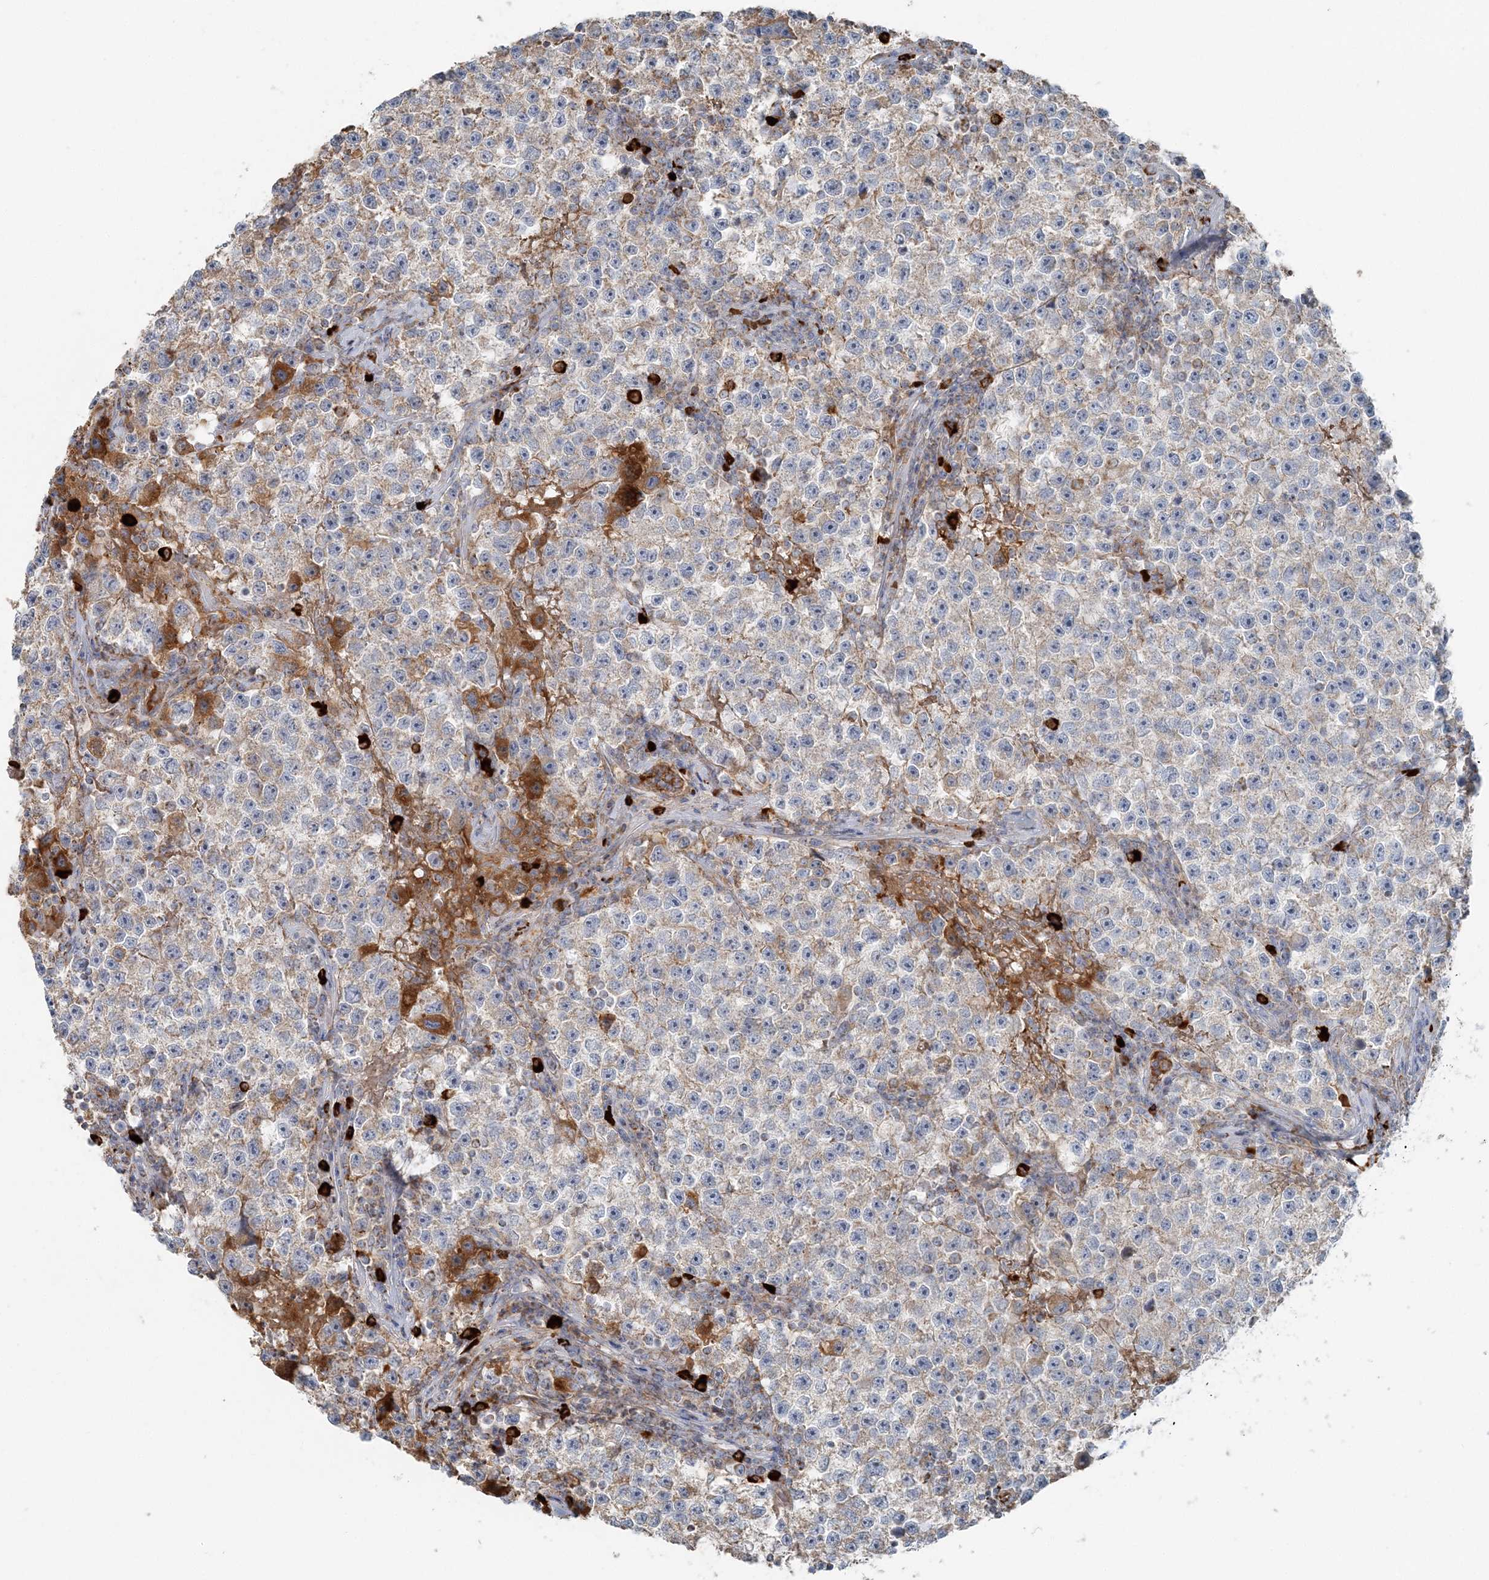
{"staining": {"intensity": "negative", "quantity": "none", "location": "none"}, "tissue": "testis cancer", "cell_type": "Tumor cells", "image_type": "cancer", "snomed": [{"axis": "morphology", "description": "Seminoma, NOS"}, {"axis": "topography", "description": "Testis"}], "caption": "IHC image of human testis seminoma stained for a protein (brown), which shows no staining in tumor cells. (DAB immunohistochemistry (IHC) with hematoxylin counter stain).", "gene": "SLC22A16", "patient": {"sex": "male", "age": 22}}